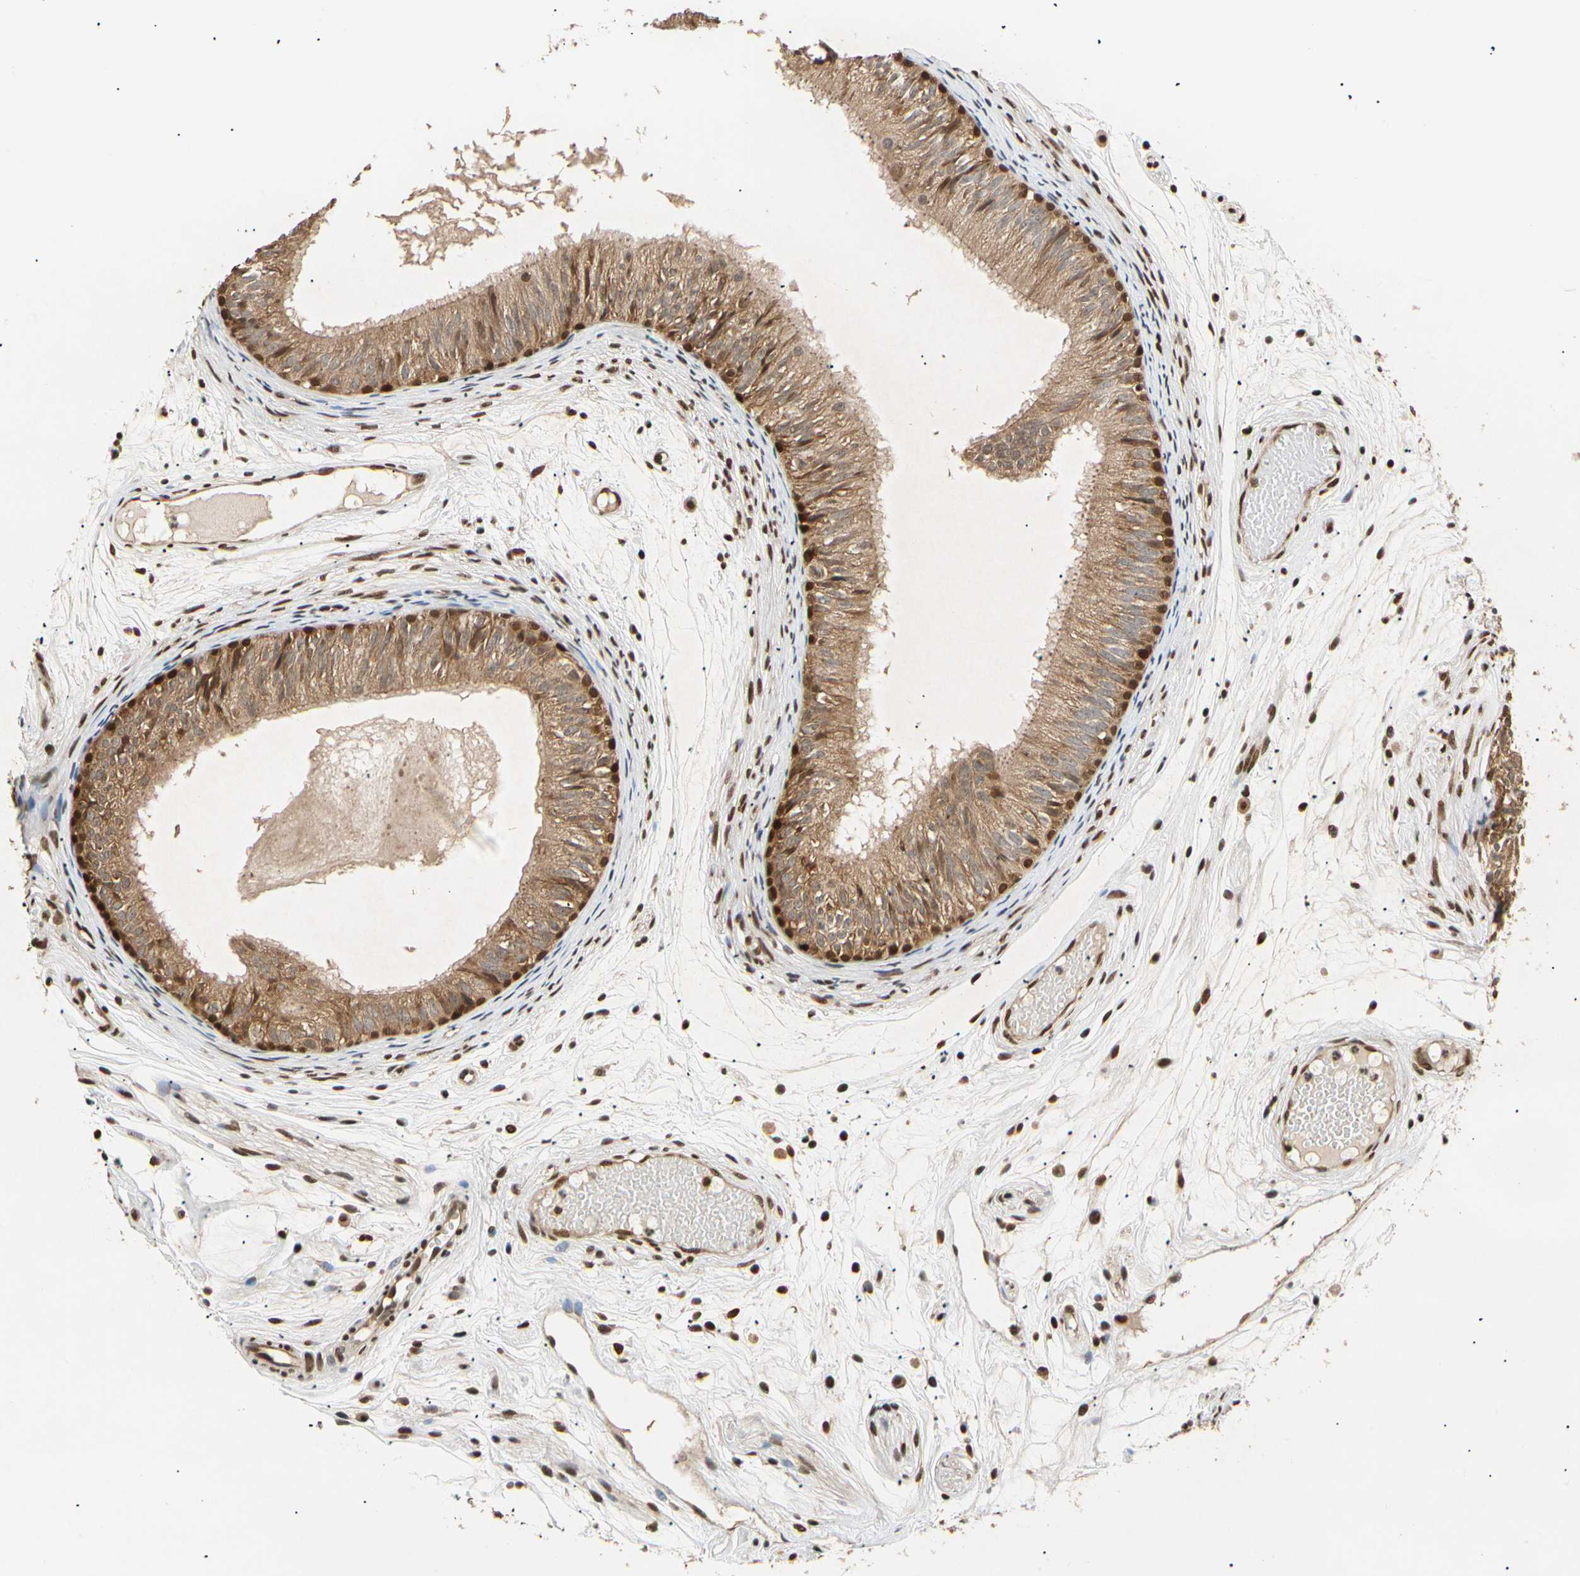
{"staining": {"intensity": "moderate", "quantity": ">75%", "location": "cytoplasmic/membranous,nuclear"}, "tissue": "epididymis", "cell_type": "Glandular cells", "image_type": "normal", "snomed": [{"axis": "morphology", "description": "Normal tissue, NOS"}, {"axis": "morphology", "description": "Atrophy, NOS"}, {"axis": "topography", "description": "Testis"}, {"axis": "topography", "description": "Epididymis"}], "caption": "An IHC histopathology image of normal tissue is shown. Protein staining in brown labels moderate cytoplasmic/membranous,nuclear positivity in epididymis within glandular cells.", "gene": "EIF1AX", "patient": {"sex": "male", "age": 18}}